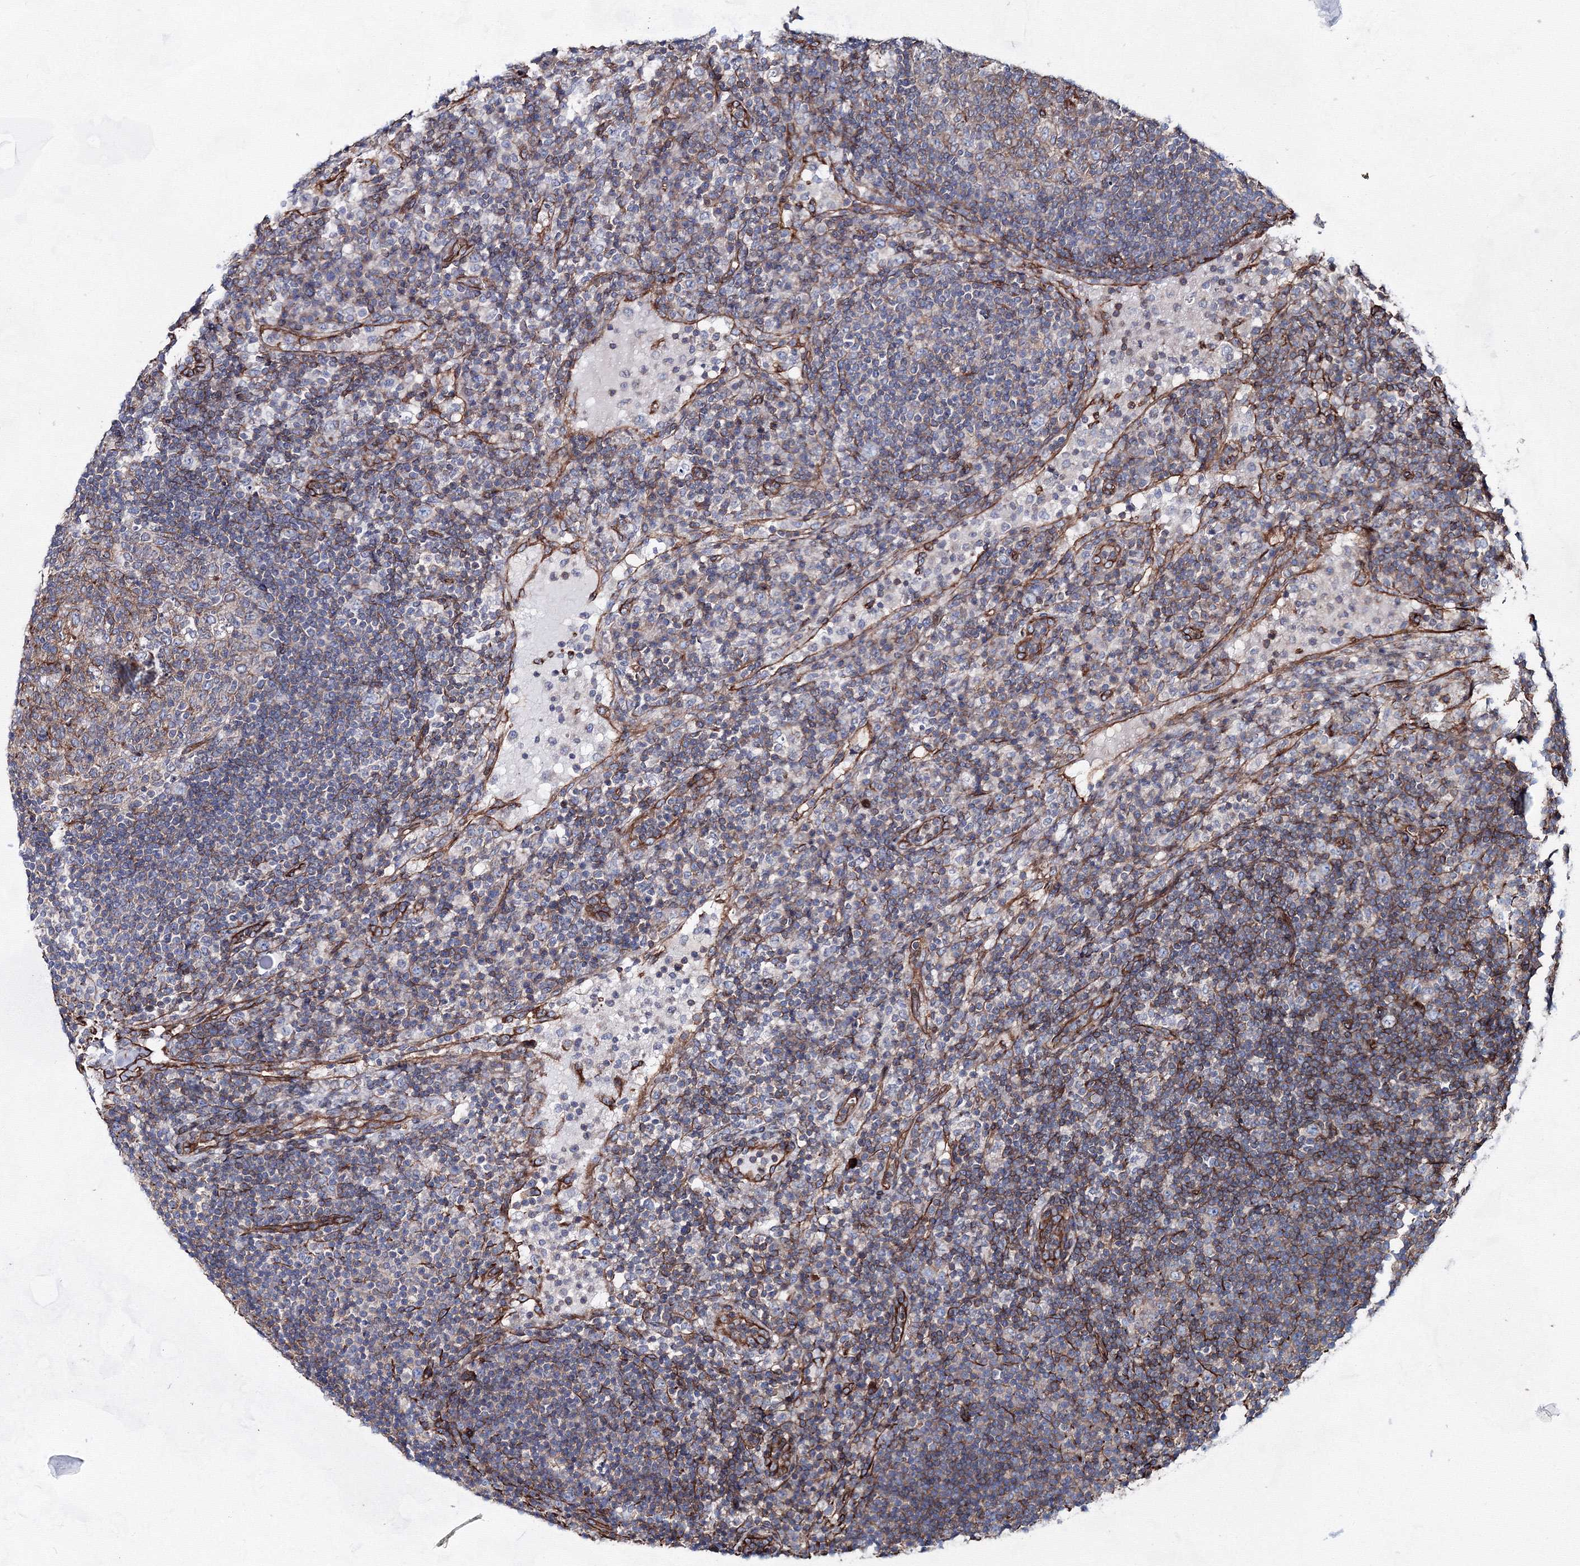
{"staining": {"intensity": "negative", "quantity": "none", "location": "none"}, "tissue": "lymph node", "cell_type": "Germinal center cells", "image_type": "normal", "snomed": [{"axis": "morphology", "description": "Normal tissue, NOS"}, {"axis": "topography", "description": "Lymph node"}], "caption": "Immunohistochemistry photomicrograph of unremarkable human lymph node stained for a protein (brown), which displays no positivity in germinal center cells.", "gene": "ANKRD37", "patient": {"sex": "female", "age": 53}}